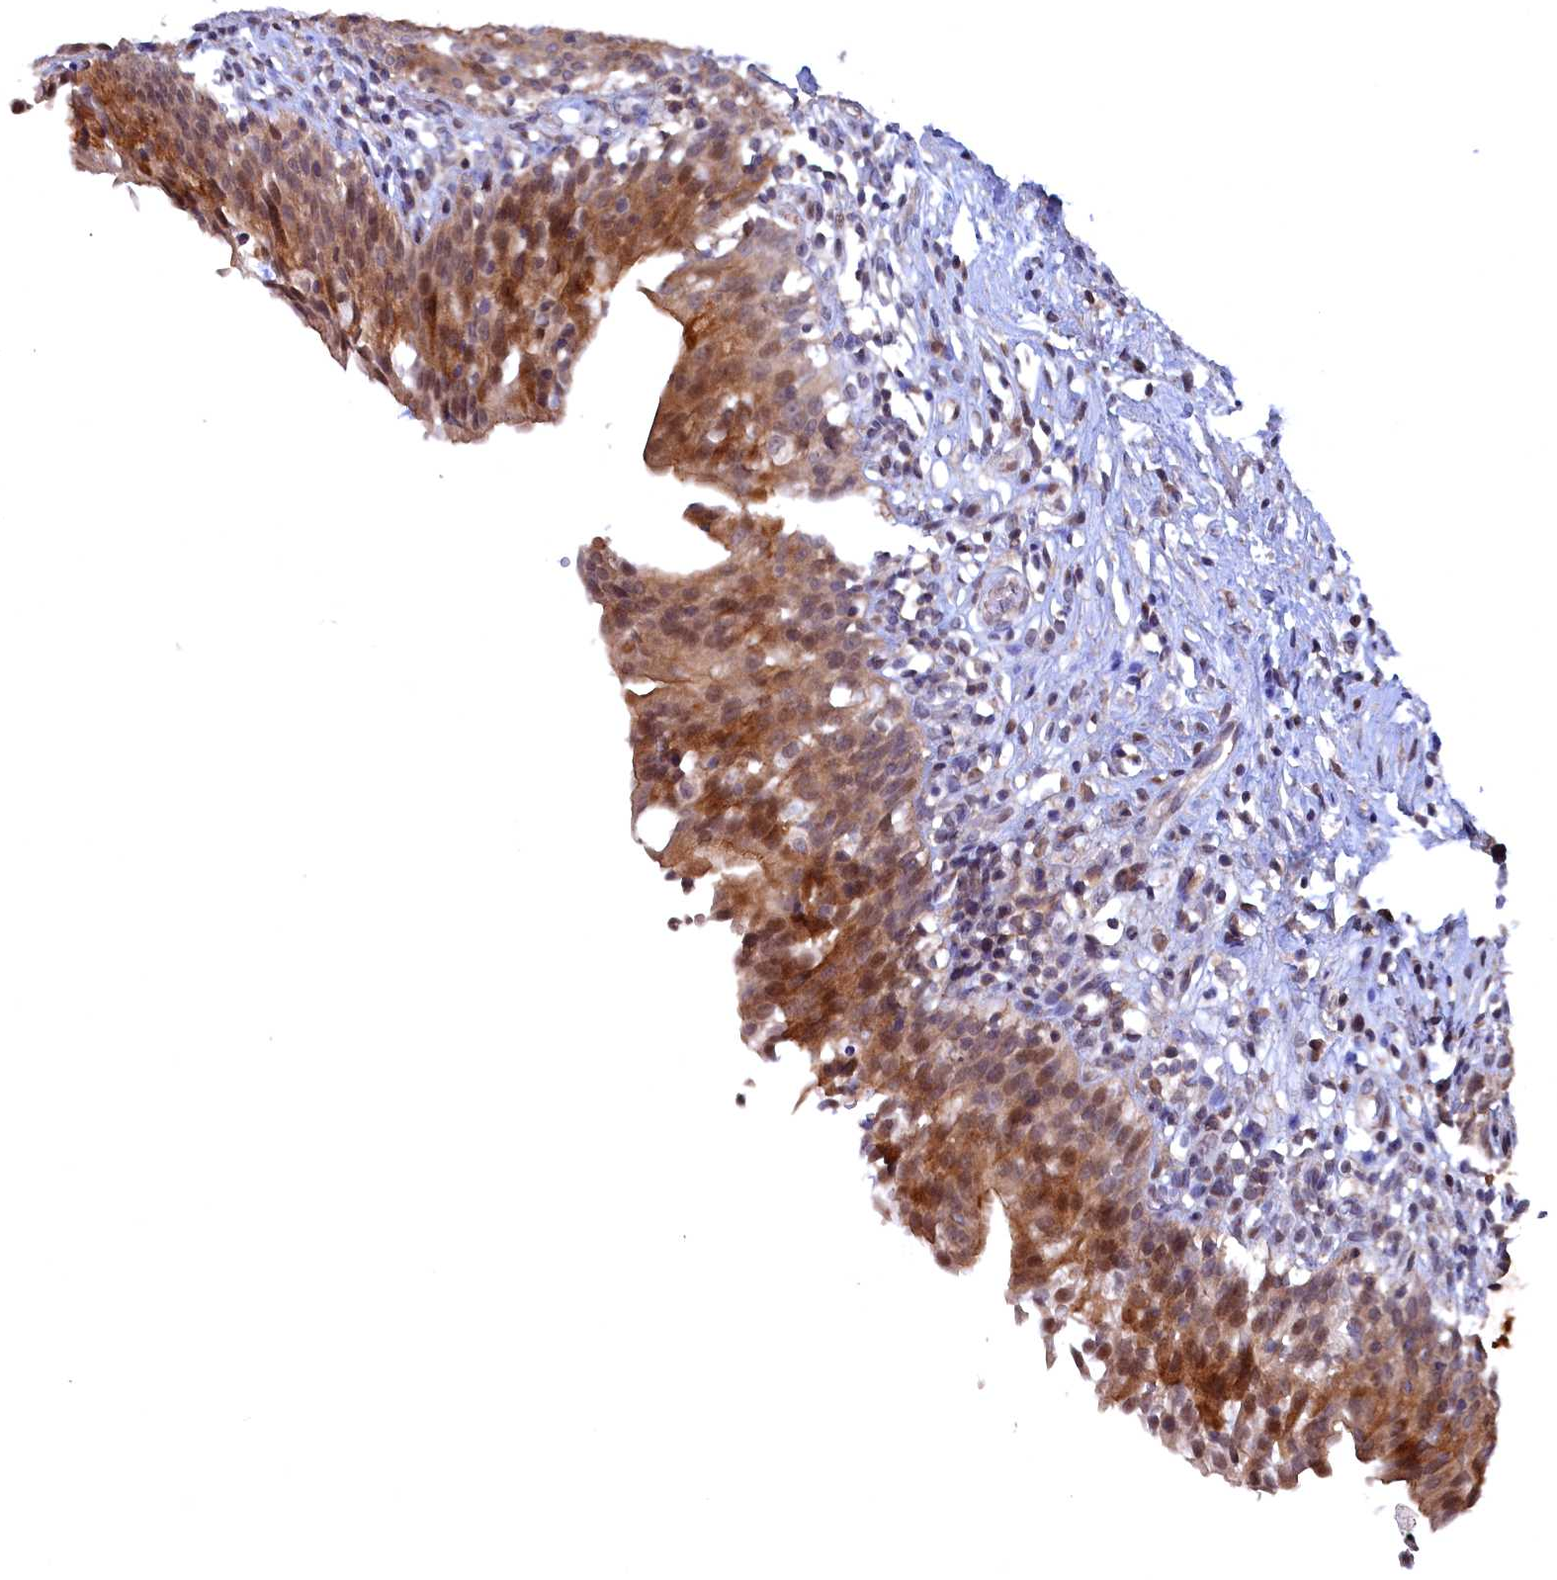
{"staining": {"intensity": "moderate", "quantity": "25%-75%", "location": "cytoplasmic/membranous,nuclear"}, "tissue": "urinary bladder", "cell_type": "Urothelial cells", "image_type": "normal", "snomed": [{"axis": "morphology", "description": "Normal tissue, NOS"}, {"axis": "morphology", "description": "Inflammation, NOS"}, {"axis": "topography", "description": "Urinary bladder"}], "caption": "Immunohistochemistry image of benign urinary bladder: human urinary bladder stained using immunohistochemistry displays medium levels of moderate protein expression localized specifically in the cytoplasmic/membranous,nuclear of urothelial cells, appearing as a cytoplasmic/membranous,nuclear brown color.", "gene": "TMC5", "patient": {"sex": "male", "age": 63}}